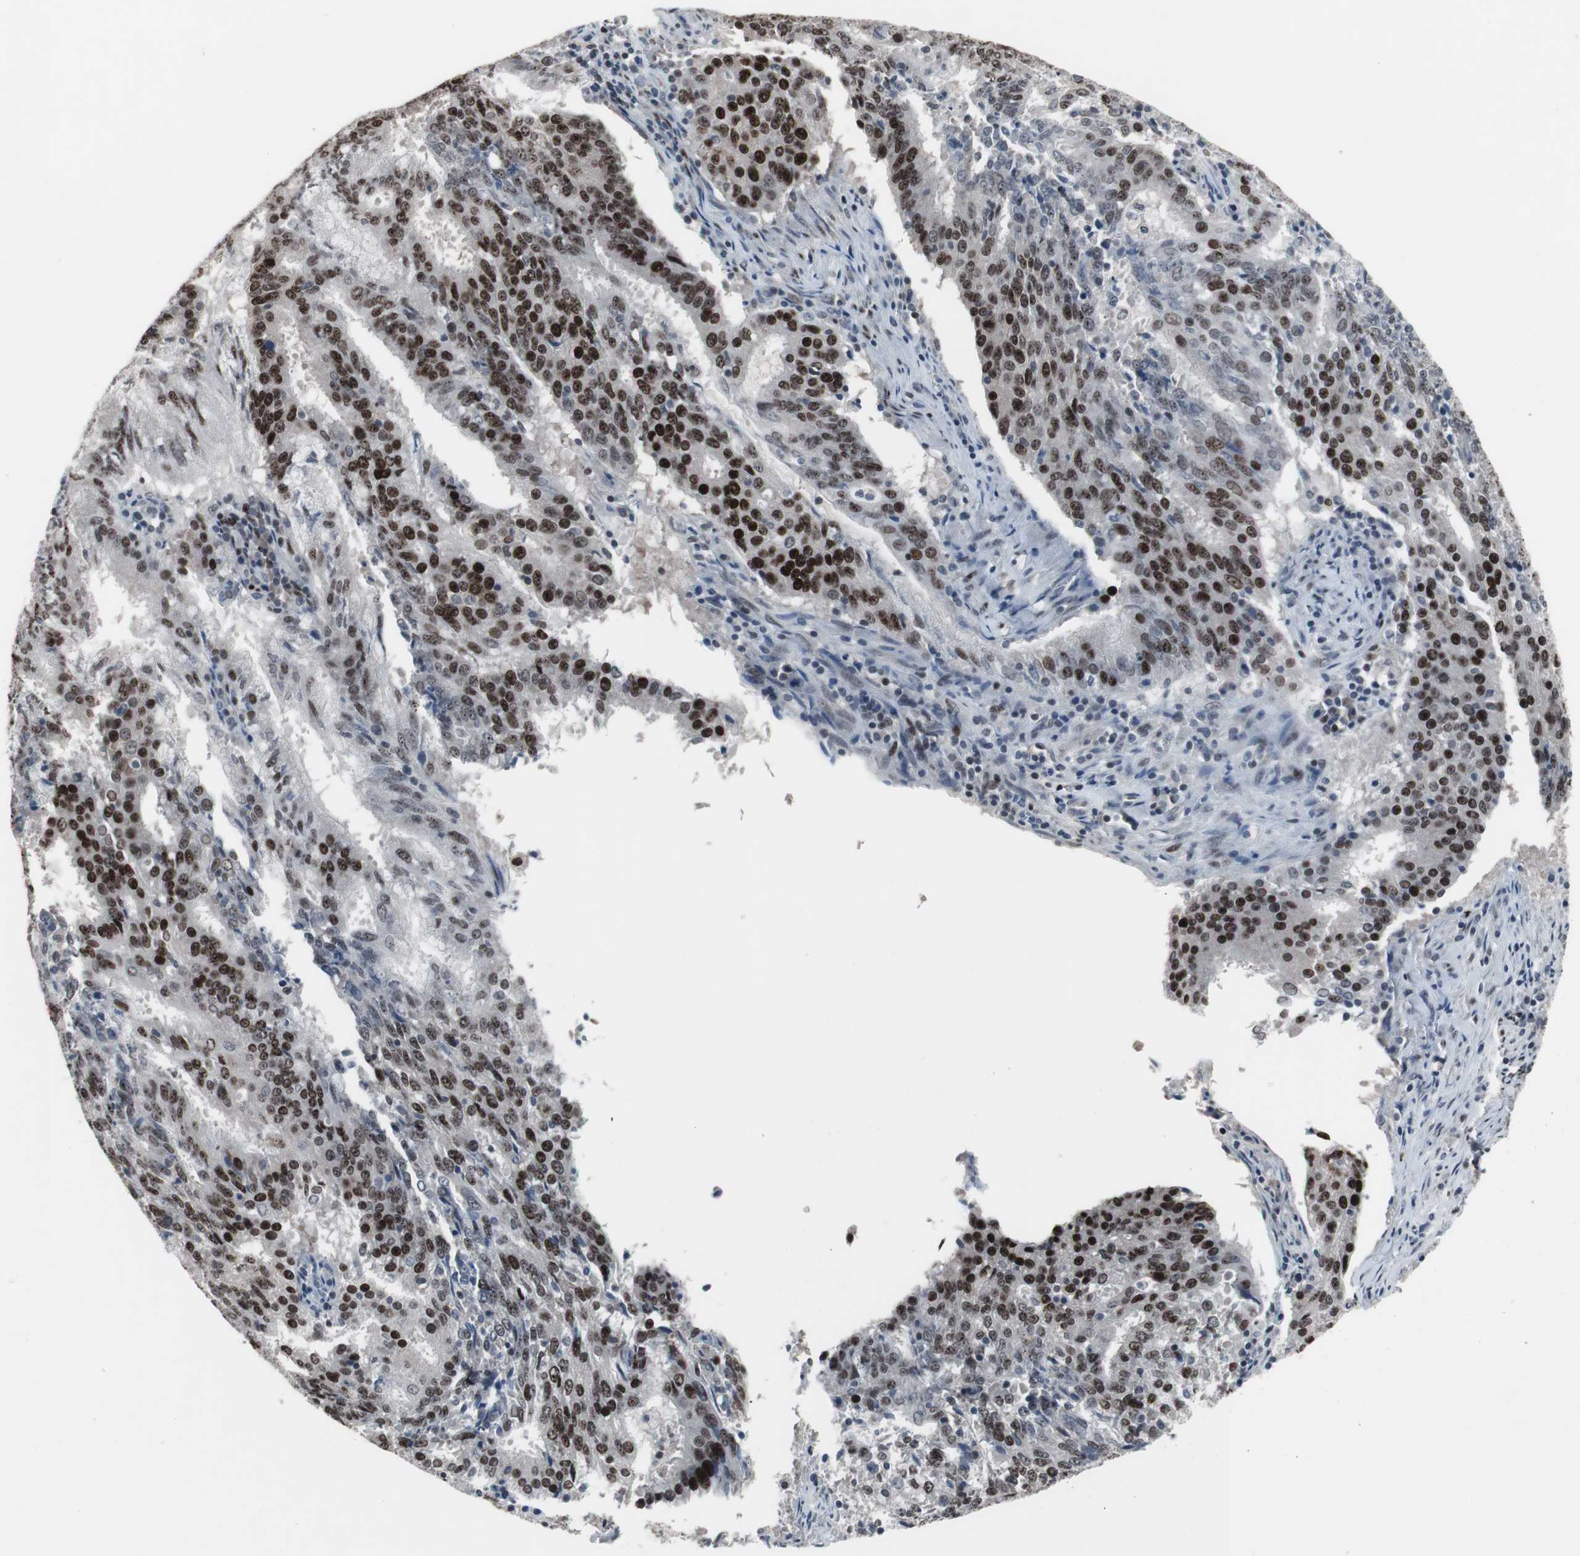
{"staining": {"intensity": "strong", "quantity": ">75%", "location": "nuclear"}, "tissue": "cervical cancer", "cell_type": "Tumor cells", "image_type": "cancer", "snomed": [{"axis": "morphology", "description": "Adenocarcinoma, NOS"}, {"axis": "topography", "description": "Cervix"}], "caption": "Immunohistochemistry of cervical adenocarcinoma displays high levels of strong nuclear expression in about >75% of tumor cells. (IHC, brightfield microscopy, high magnification).", "gene": "FOXP4", "patient": {"sex": "female", "age": 44}}